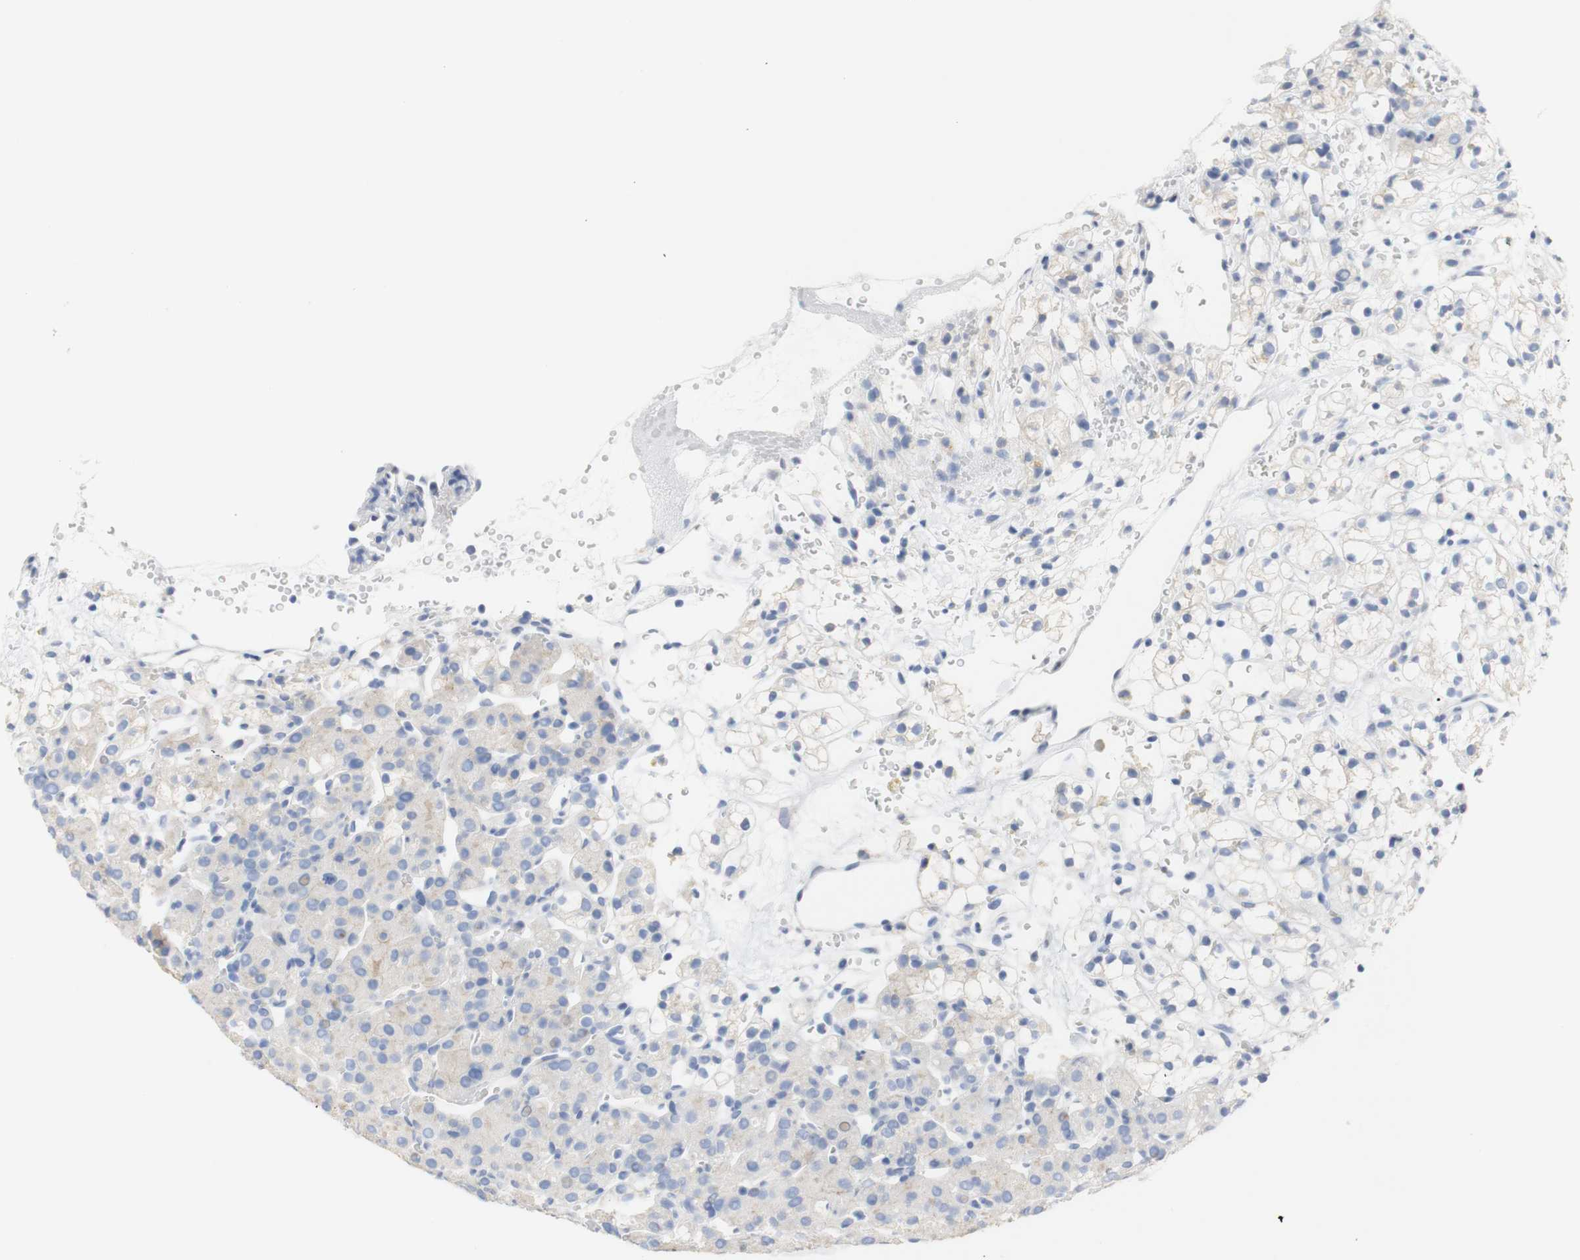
{"staining": {"intensity": "weak", "quantity": ">75%", "location": "cytoplasmic/membranous"}, "tissue": "renal cancer", "cell_type": "Tumor cells", "image_type": "cancer", "snomed": [{"axis": "morphology", "description": "Adenocarcinoma, NOS"}, {"axis": "topography", "description": "Kidney"}], "caption": "Protein analysis of adenocarcinoma (renal) tissue shows weak cytoplasmic/membranous staining in about >75% of tumor cells.", "gene": "DSC2", "patient": {"sex": "male", "age": 61}}